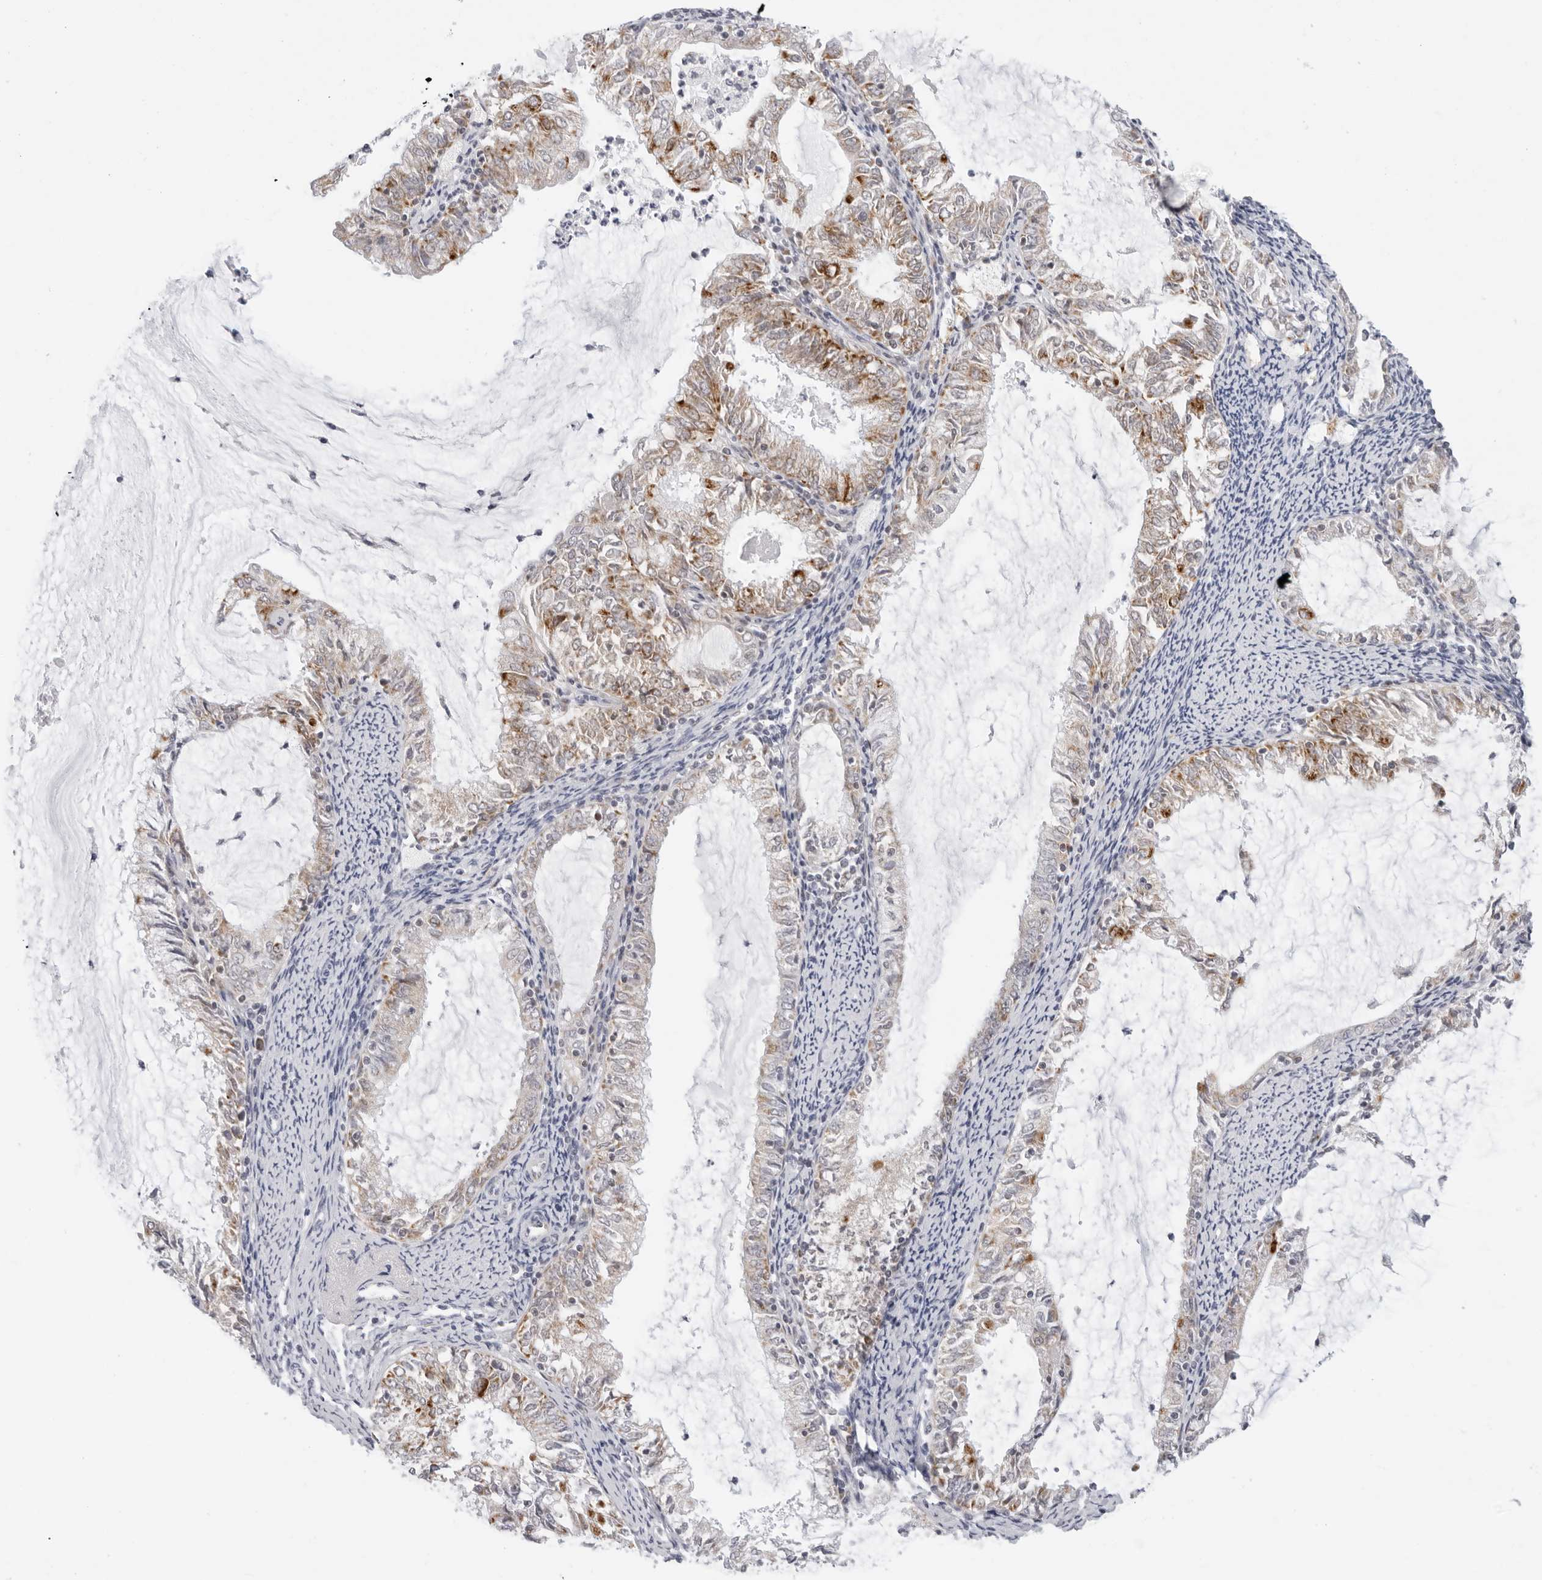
{"staining": {"intensity": "moderate", "quantity": "25%-75%", "location": "cytoplasmic/membranous"}, "tissue": "endometrial cancer", "cell_type": "Tumor cells", "image_type": "cancer", "snomed": [{"axis": "morphology", "description": "Adenocarcinoma, NOS"}, {"axis": "topography", "description": "Endometrium"}], "caption": "IHC photomicrograph of neoplastic tissue: endometrial cancer (adenocarcinoma) stained using immunohistochemistry (IHC) exhibits medium levels of moderate protein expression localized specifically in the cytoplasmic/membranous of tumor cells, appearing as a cytoplasmic/membranous brown color.", "gene": "CIART", "patient": {"sex": "female", "age": 57}}